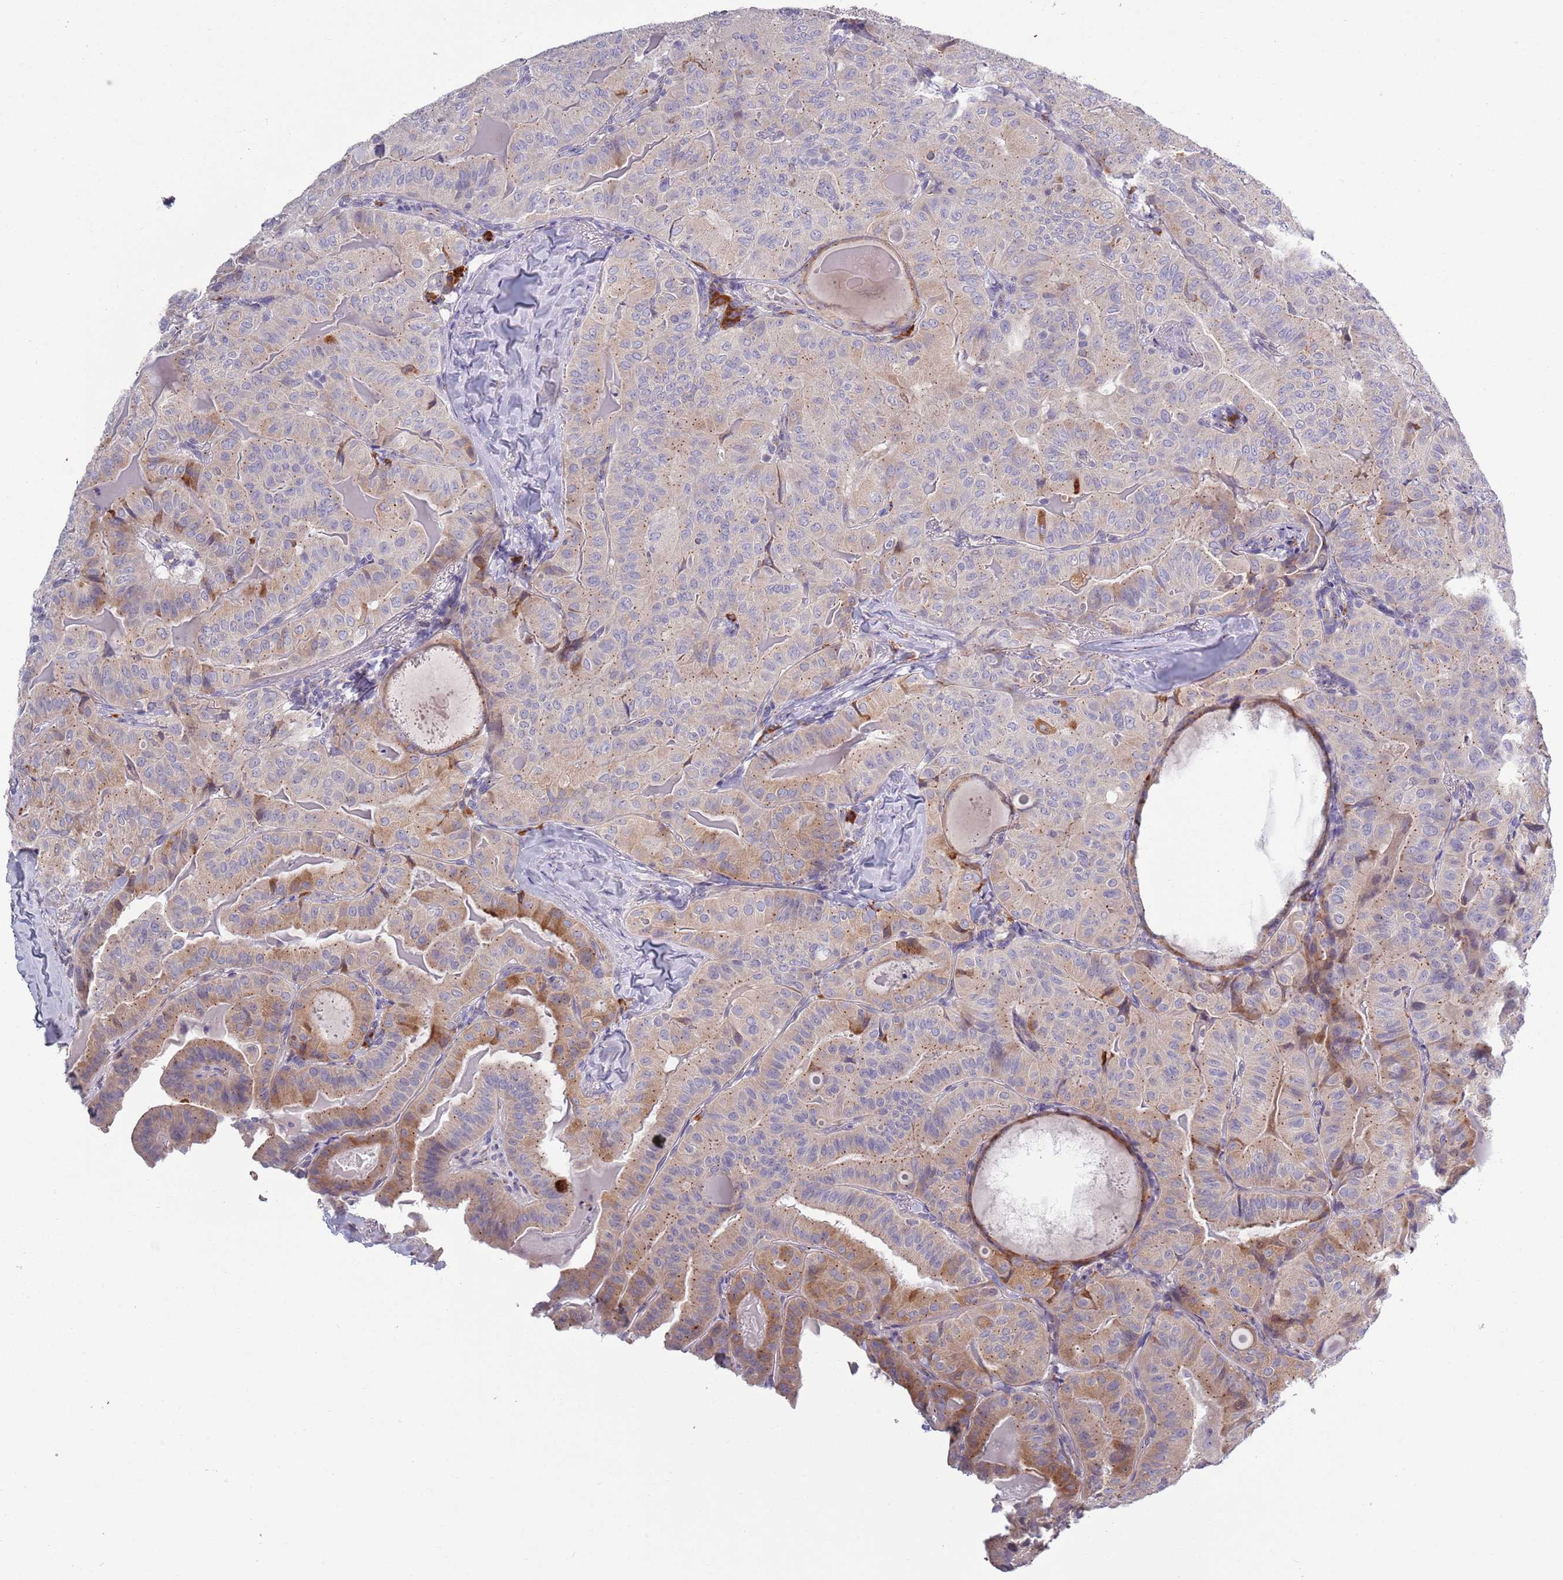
{"staining": {"intensity": "moderate", "quantity": "25%-75%", "location": "cytoplasmic/membranous"}, "tissue": "thyroid cancer", "cell_type": "Tumor cells", "image_type": "cancer", "snomed": [{"axis": "morphology", "description": "Papillary adenocarcinoma, NOS"}, {"axis": "topography", "description": "Thyroid gland"}], "caption": "Protein staining shows moderate cytoplasmic/membranous staining in about 25%-75% of tumor cells in papillary adenocarcinoma (thyroid). (DAB (3,3'-diaminobenzidine) IHC, brown staining for protein, blue staining for nuclei).", "gene": "LTB", "patient": {"sex": "female", "age": 68}}